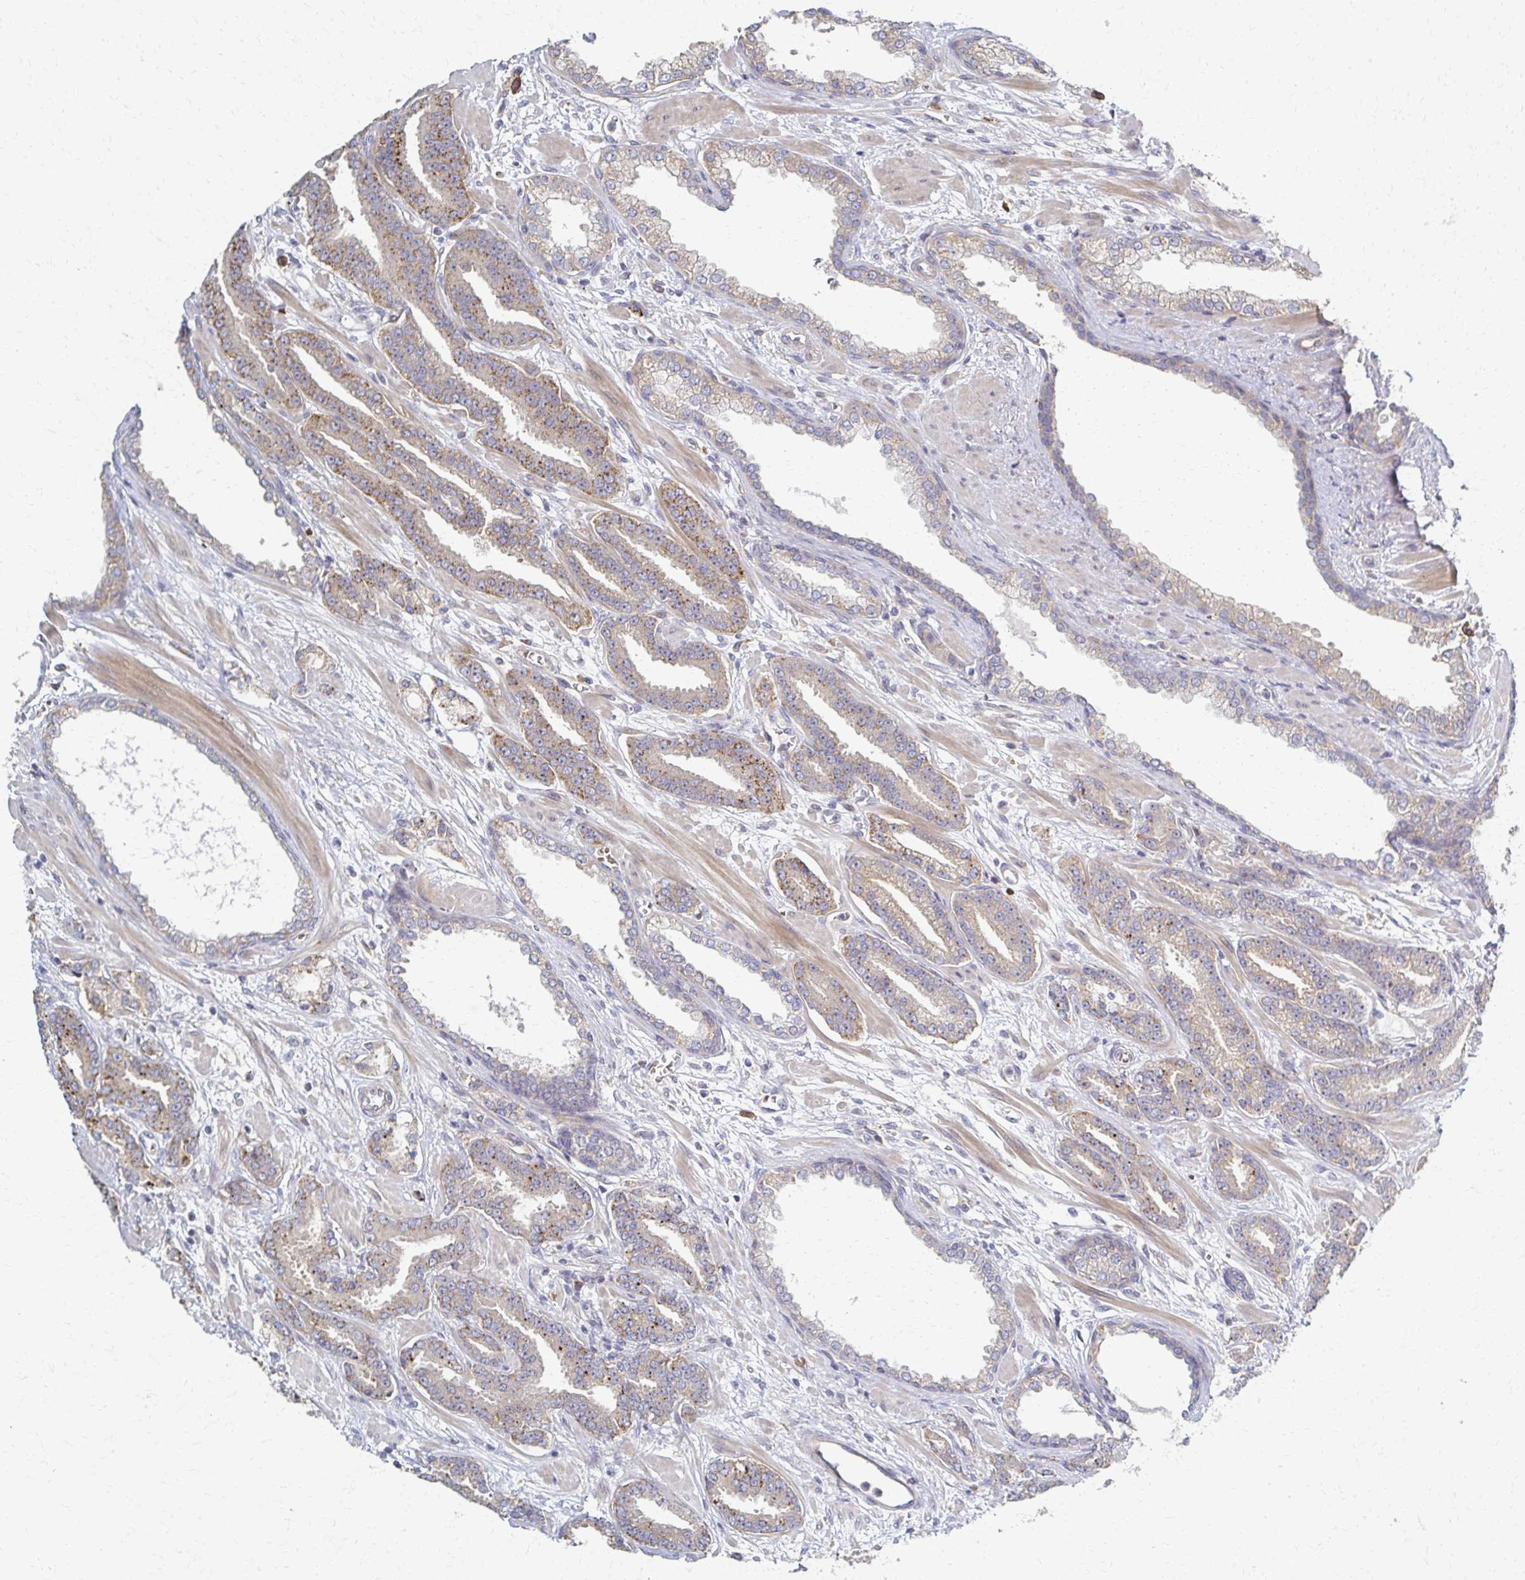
{"staining": {"intensity": "weak", "quantity": "25%-75%", "location": "cytoplasmic/membranous"}, "tissue": "prostate cancer", "cell_type": "Tumor cells", "image_type": "cancer", "snomed": [{"axis": "morphology", "description": "Adenocarcinoma, High grade"}, {"axis": "topography", "description": "Prostate"}], "caption": "Tumor cells exhibit low levels of weak cytoplasmic/membranous positivity in approximately 25%-75% of cells in high-grade adenocarcinoma (prostate).", "gene": "SKA2", "patient": {"sex": "male", "age": 60}}